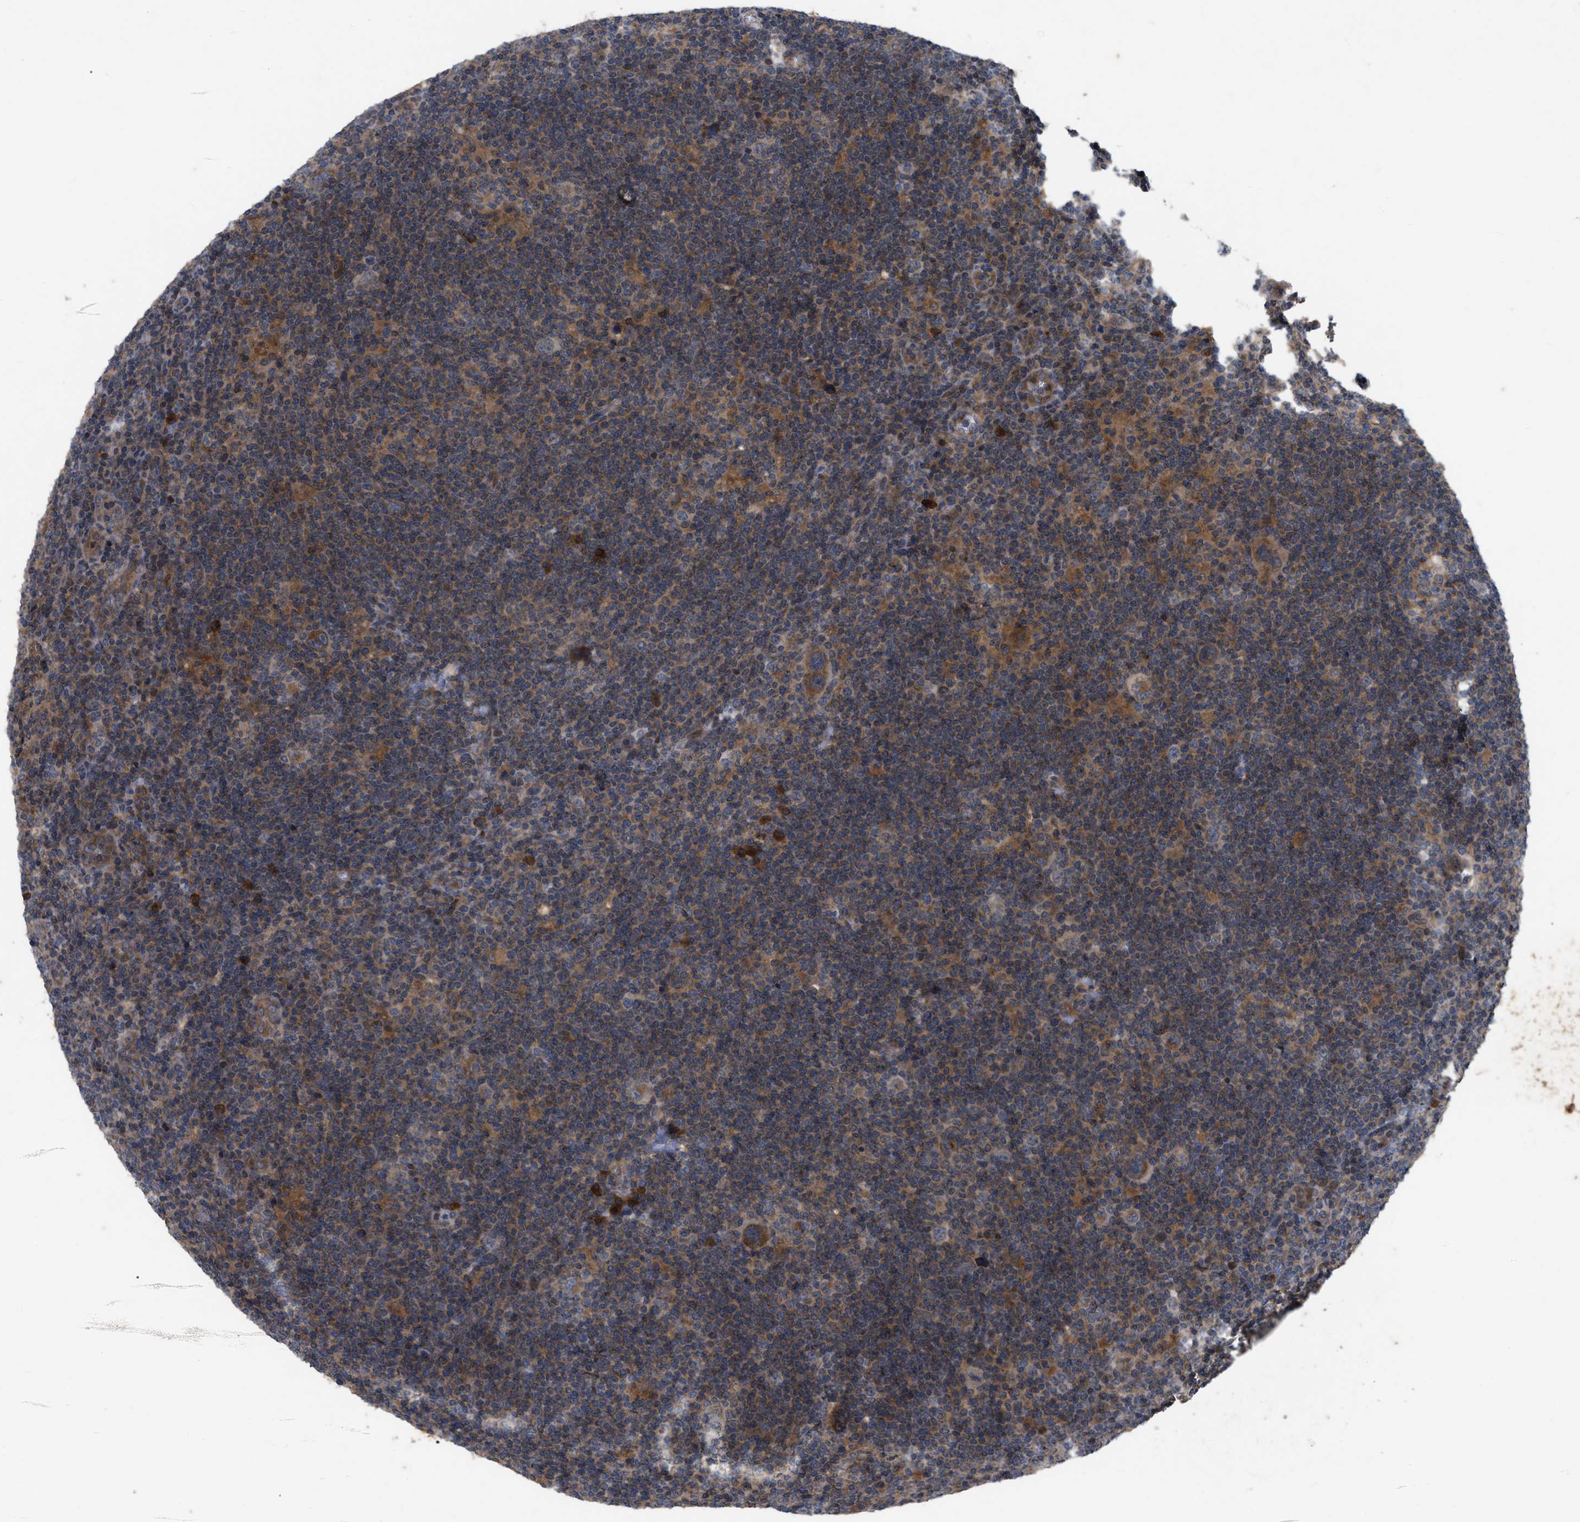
{"staining": {"intensity": "moderate", "quantity": ">75%", "location": "cytoplasmic/membranous"}, "tissue": "lymphoma", "cell_type": "Tumor cells", "image_type": "cancer", "snomed": [{"axis": "morphology", "description": "Hodgkin's disease, NOS"}, {"axis": "topography", "description": "Lymph node"}], "caption": "A photomicrograph of Hodgkin's disease stained for a protein demonstrates moderate cytoplasmic/membranous brown staining in tumor cells.", "gene": "RAB2A", "patient": {"sex": "female", "age": 57}}